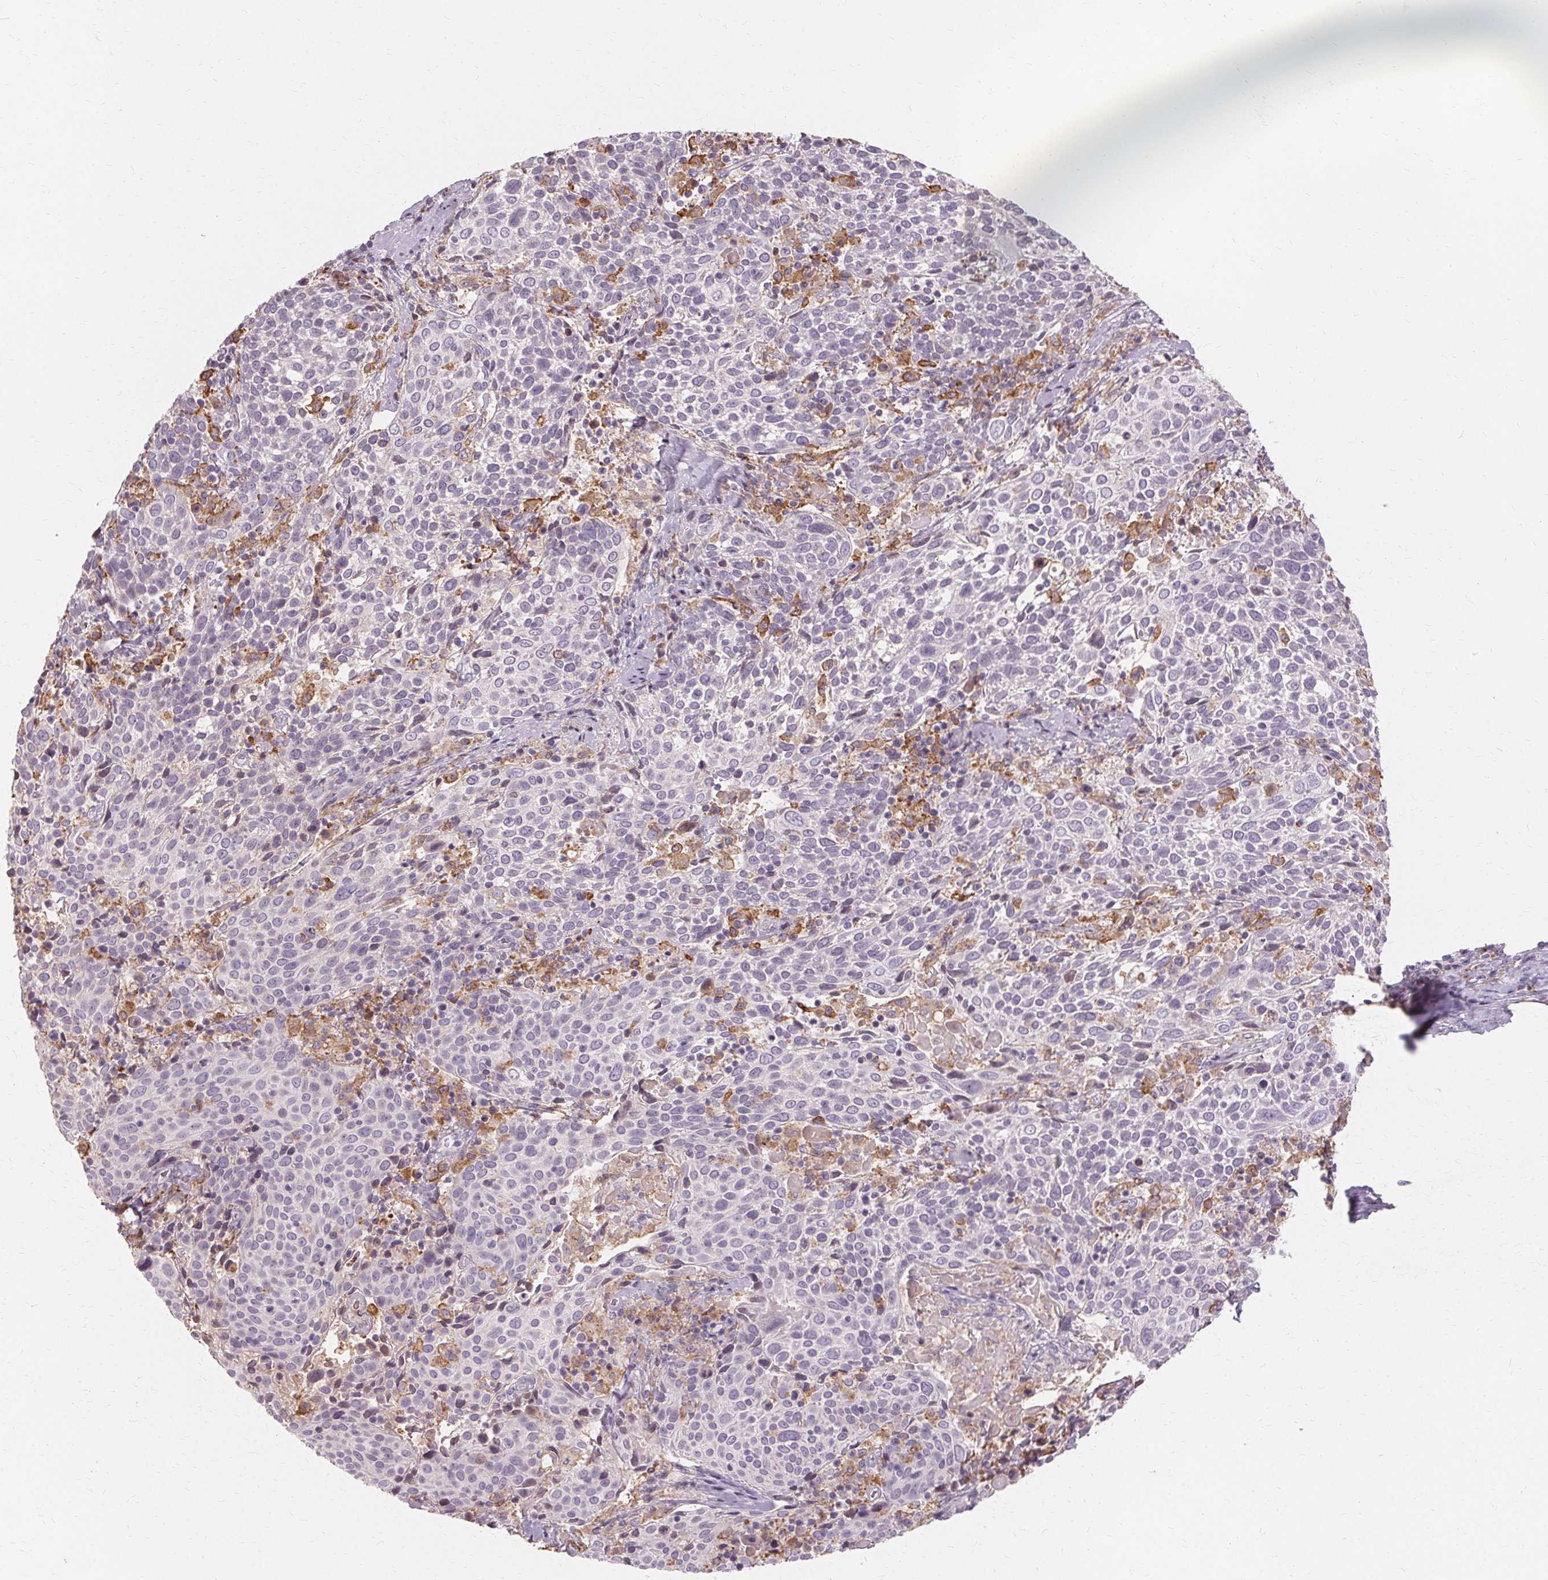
{"staining": {"intensity": "negative", "quantity": "none", "location": "none"}, "tissue": "cervical cancer", "cell_type": "Tumor cells", "image_type": "cancer", "snomed": [{"axis": "morphology", "description": "Squamous cell carcinoma, NOS"}, {"axis": "topography", "description": "Cervix"}], "caption": "This is an immunohistochemistry photomicrograph of cervical cancer. There is no expression in tumor cells.", "gene": "IFNGR1", "patient": {"sex": "female", "age": 61}}